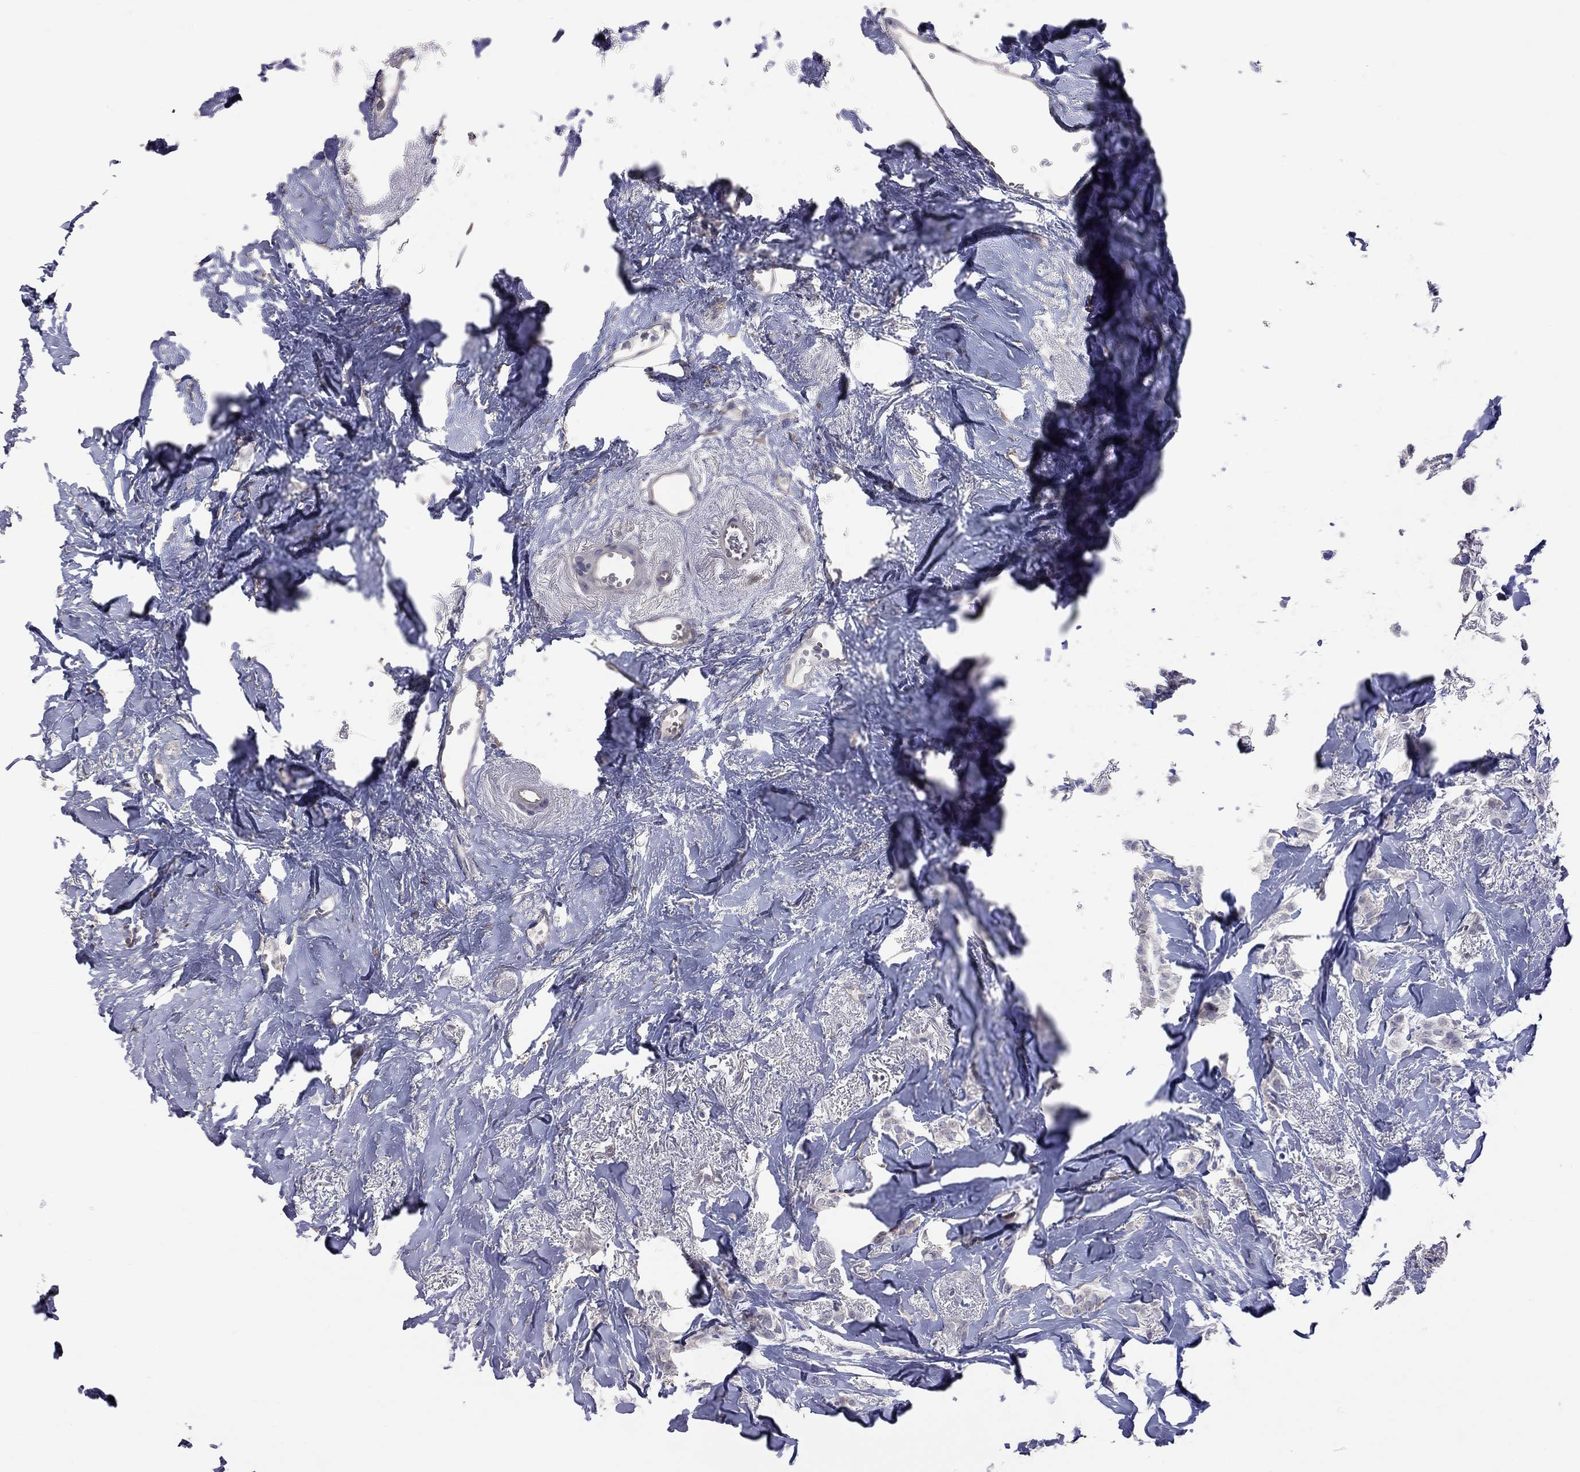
{"staining": {"intensity": "negative", "quantity": "none", "location": "none"}, "tissue": "breast cancer", "cell_type": "Tumor cells", "image_type": "cancer", "snomed": [{"axis": "morphology", "description": "Duct carcinoma"}, {"axis": "topography", "description": "Breast"}], "caption": "DAB (3,3'-diaminobenzidine) immunohistochemical staining of breast cancer exhibits no significant expression in tumor cells. (DAB IHC visualized using brightfield microscopy, high magnification).", "gene": "HYLS1", "patient": {"sex": "female", "age": 85}}